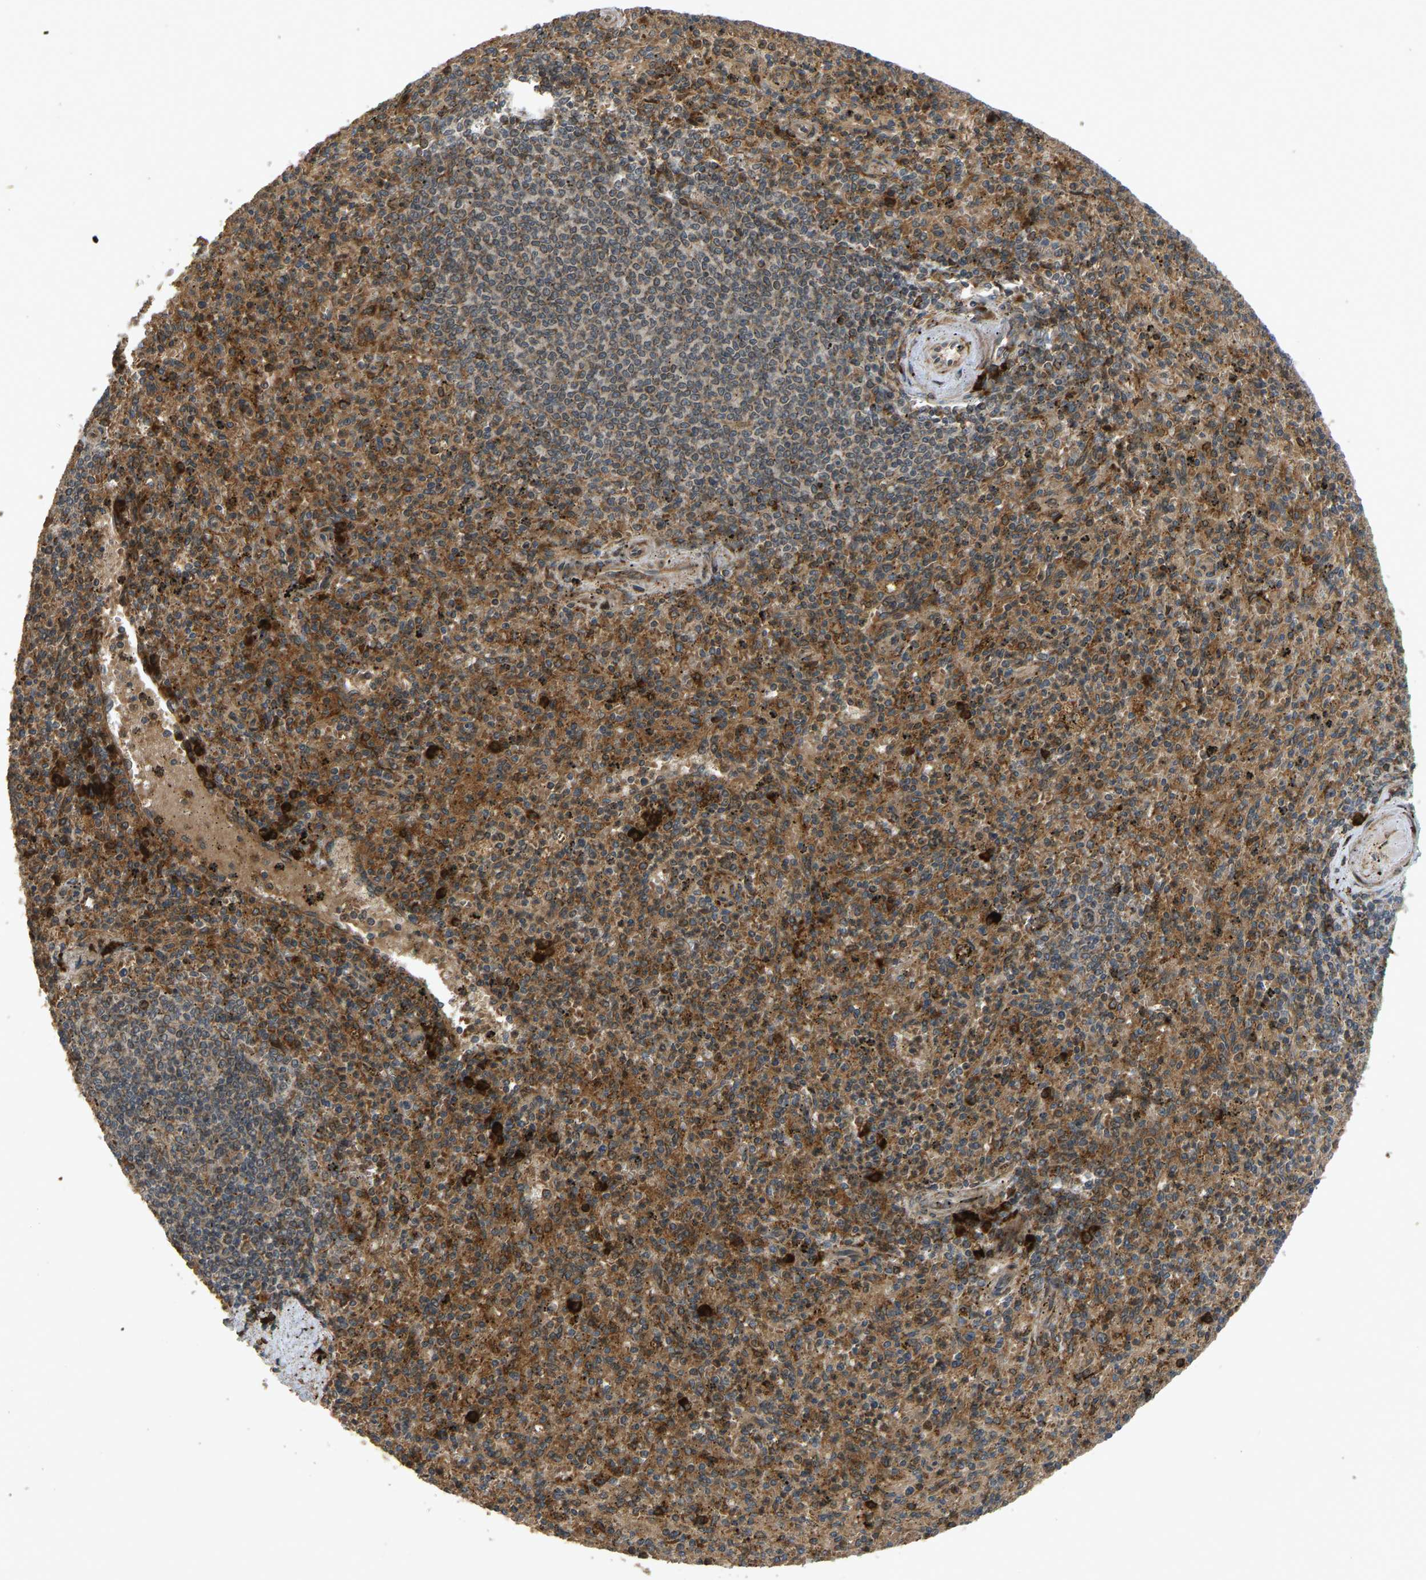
{"staining": {"intensity": "moderate", "quantity": ">75%", "location": "cytoplasmic/membranous"}, "tissue": "spleen", "cell_type": "Cells in red pulp", "image_type": "normal", "snomed": [{"axis": "morphology", "description": "Normal tissue, NOS"}, {"axis": "topography", "description": "Spleen"}], "caption": "Moderate cytoplasmic/membranous expression for a protein is appreciated in approximately >75% of cells in red pulp of normal spleen using immunohistochemistry (IHC).", "gene": "RPN2", "patient": {"sex": "male", "age": 72}}